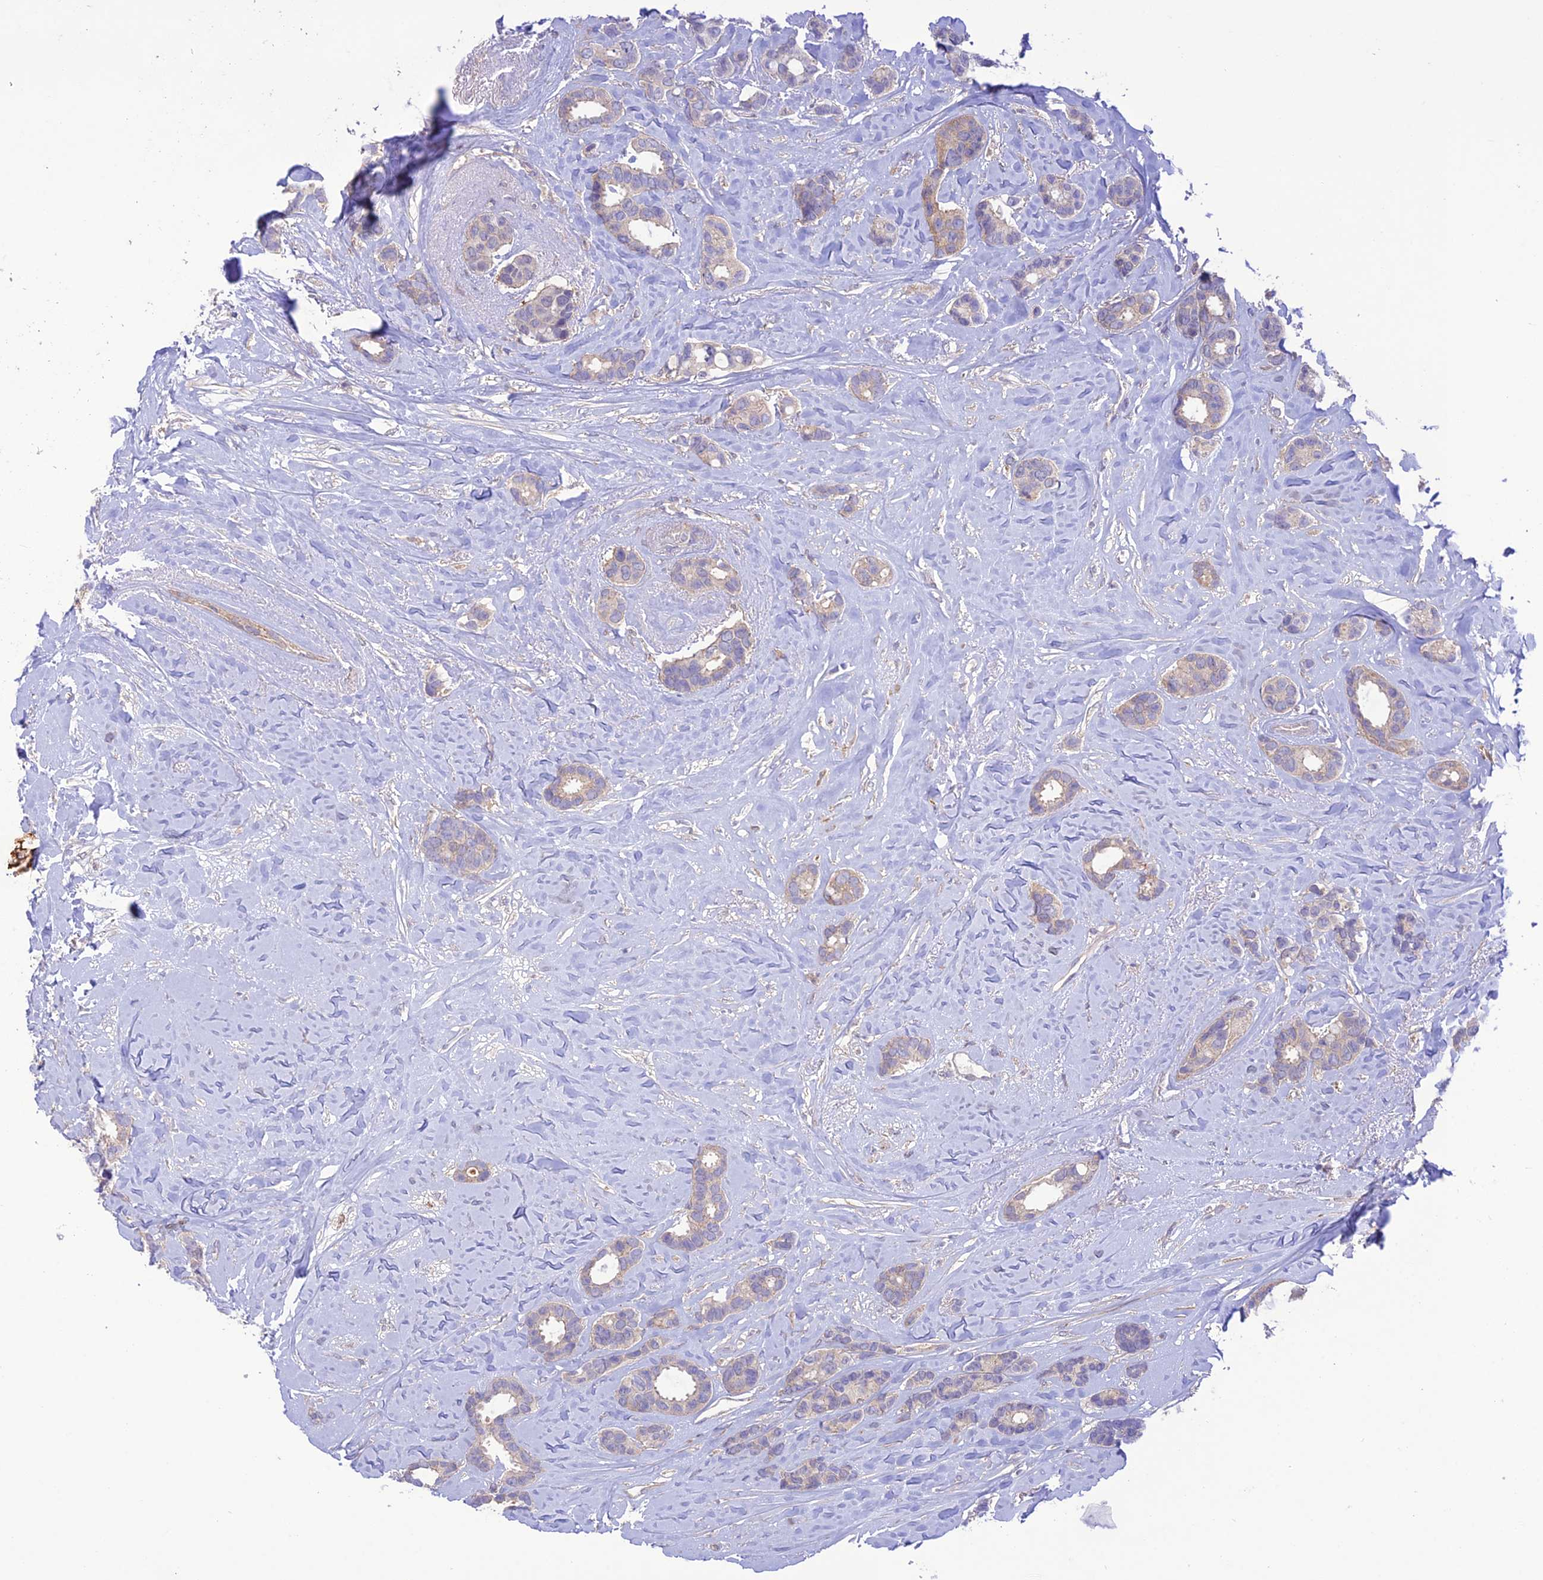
{"staining": {"intensity": "weak", "quantity": "<25%", "location": "cytoplasmic/membranous"}, "tissue": "breast cancer", "cell_type": "Tumor cells", "image_type": "cancer", "snomed": [{"axis": "morphology", "description": "Duct carcinoma"}, {"axis": "topography", "description": "Breast"}], "caption": "Immunohistochemistry of human breast cancer (invasive ductal carcinoma) displays no staining in tumor cells.", "gene": "FCHSD1", "patient": {"sex": "female", "age": 87}}